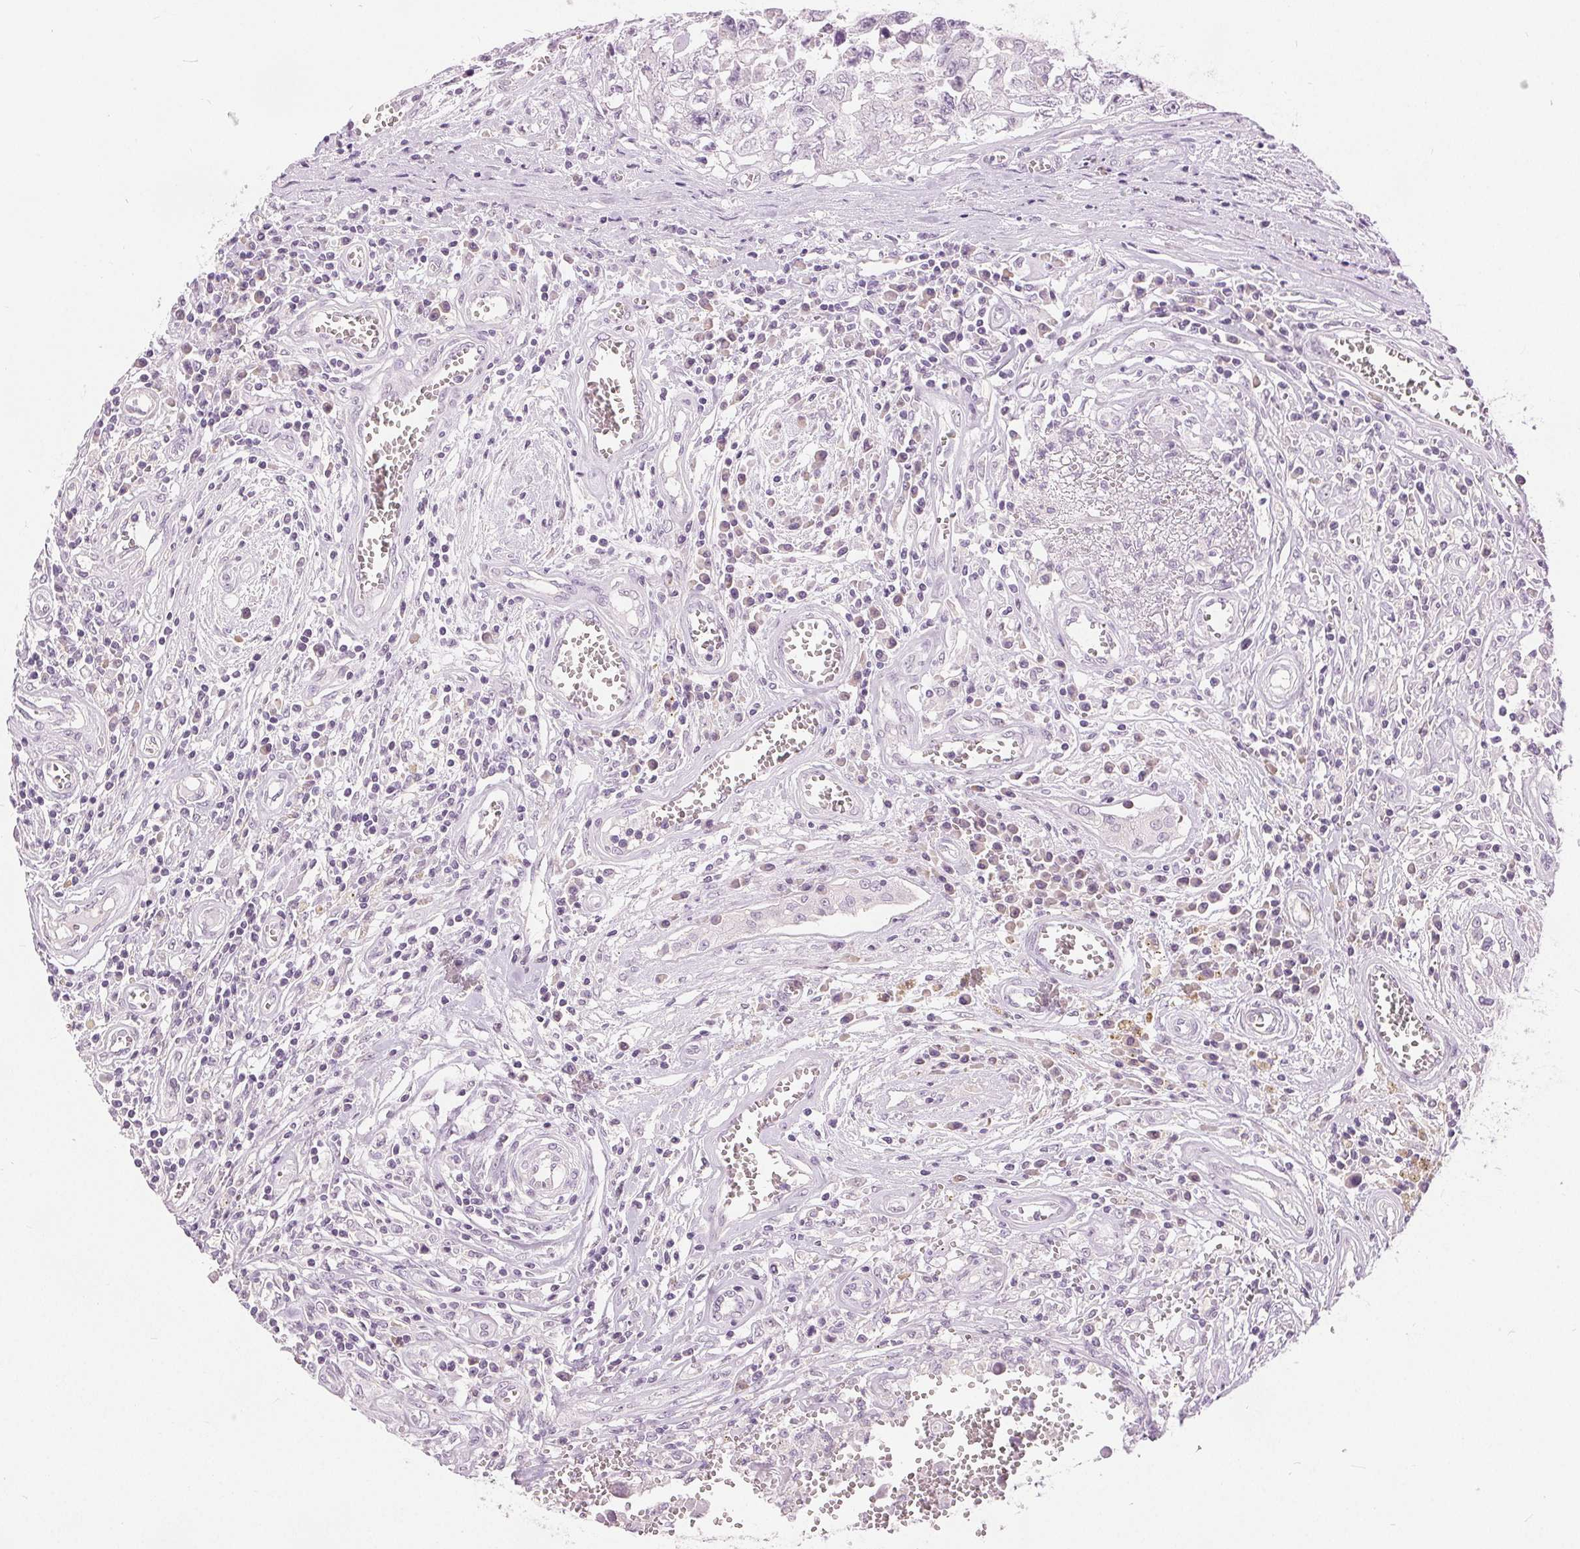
{"staining": {"intensity": "negative", "quantity": "none", "location": "none"}, "tissue": "testis cancer", "cell_type": "Tumor cells", "image_type": "cancer", "snomed": [{"axis": "morphology", "description": "Carcinoma, Embryonal, NOS"}, {"axis": "topography", "description": "Testis"}], "caption": "Tumor cells show no significant protein positivity in embryonal carcinoma (testis). Nuclei are stained in blue.", "gene": "DSG3", "patient": {"sex": "male", "age": 36}}